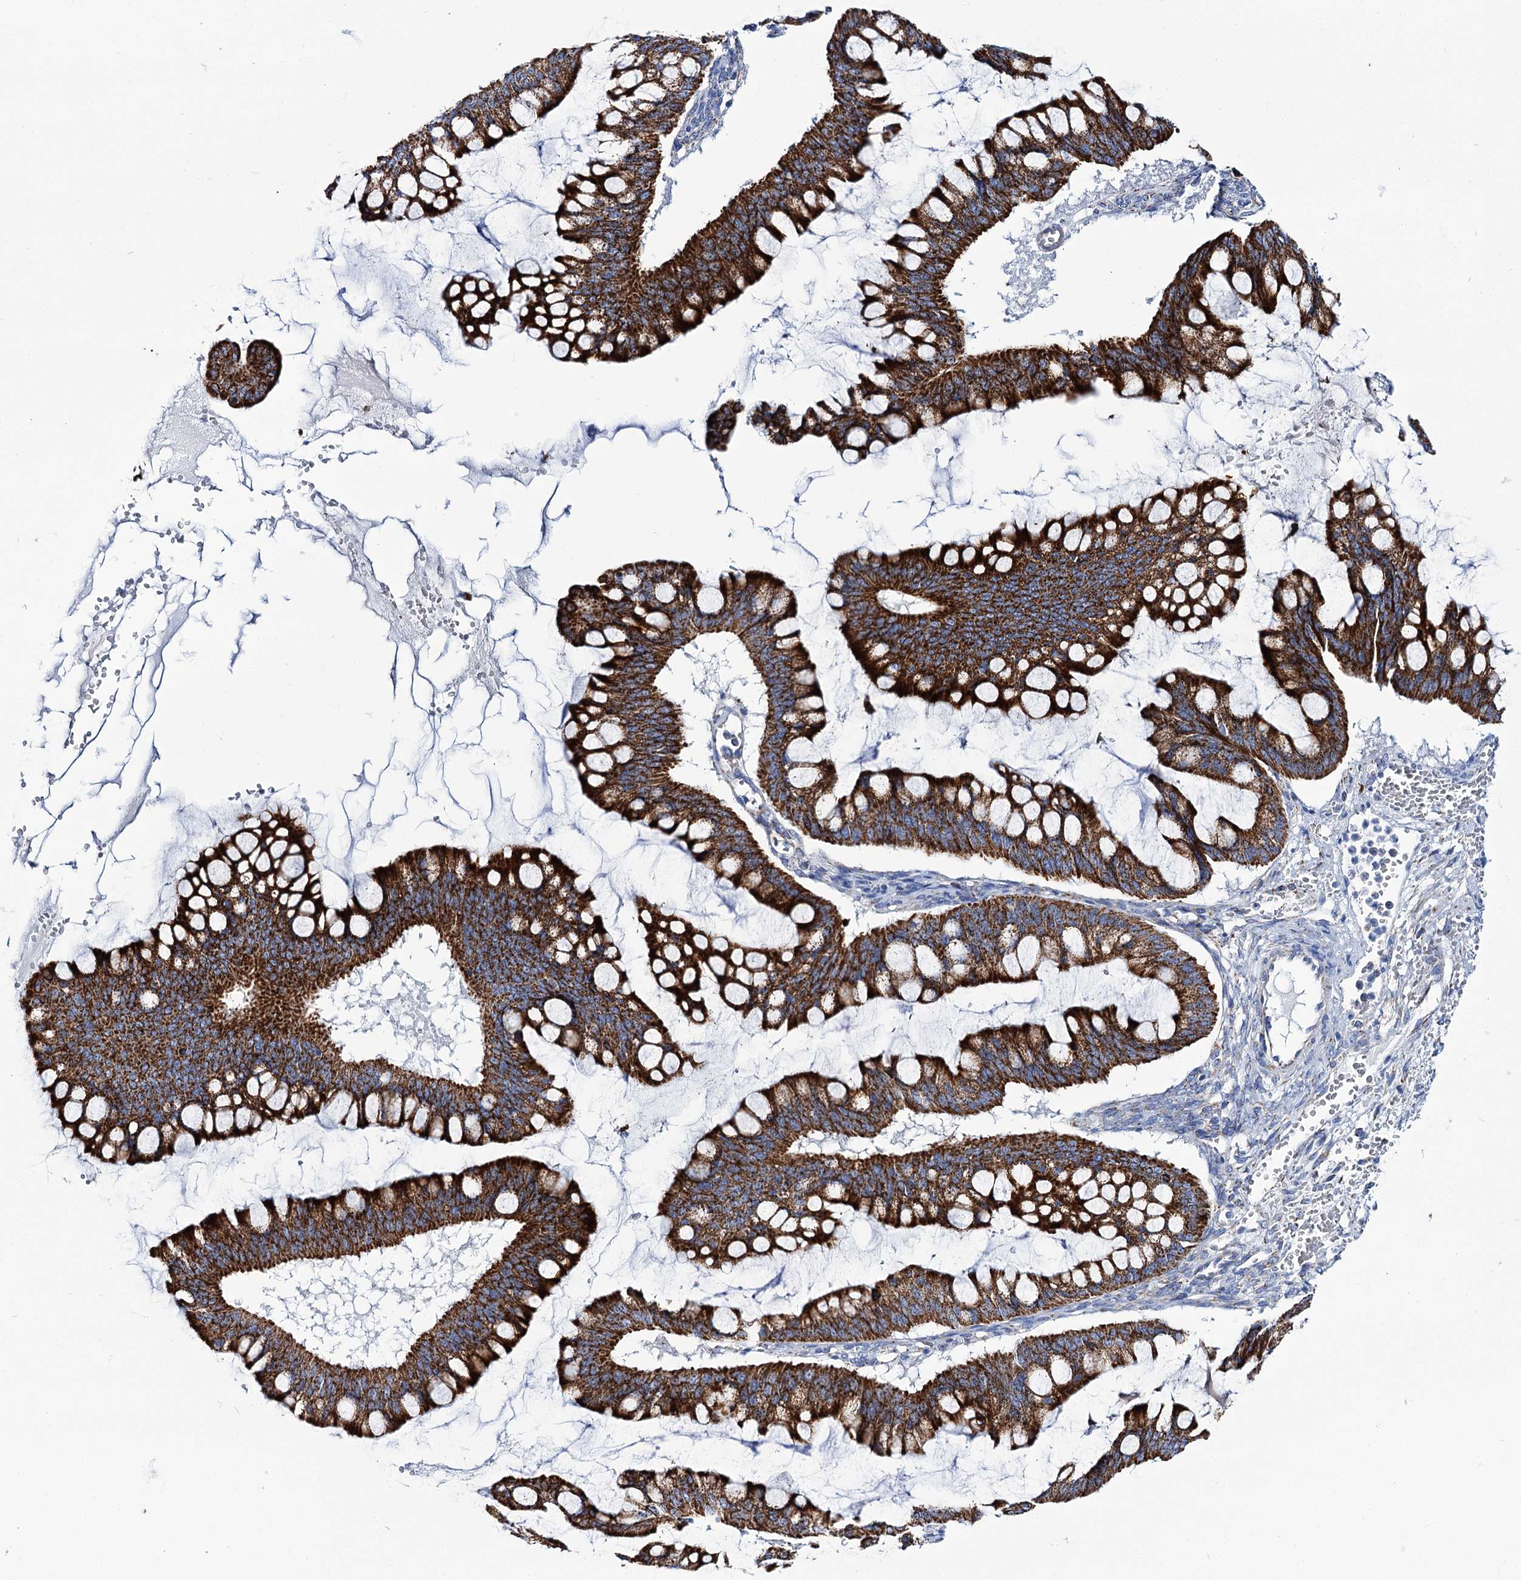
{"staining": {"intensity": "strong", "quantity": ">75%", "location": "cytoplasmic/membranous"}, "tissue": "ovarian cancer", "cell_type": "Tumor cells", "image_type": "cancer", "snomed": [{"axis": "morphology", "description": "Cystadenocarcinoma, mucinous, NOS"}, {"axis": "topography", "description": "Ovary"}], "caption": "Immunohistochemistry photomicrograph of neoplastic tissue: human mucinous cystadenocarcinoma (ovarian) stained using immunohistochemistry exhibits high levels of strong protein expression localized specifically in the cytoplasmic/membranous of tumor cells, appearing as a cytoplasmic/membranous brown color.", "gene": "UBASH3B", "patient": {"sex": "female", "age": 73}}